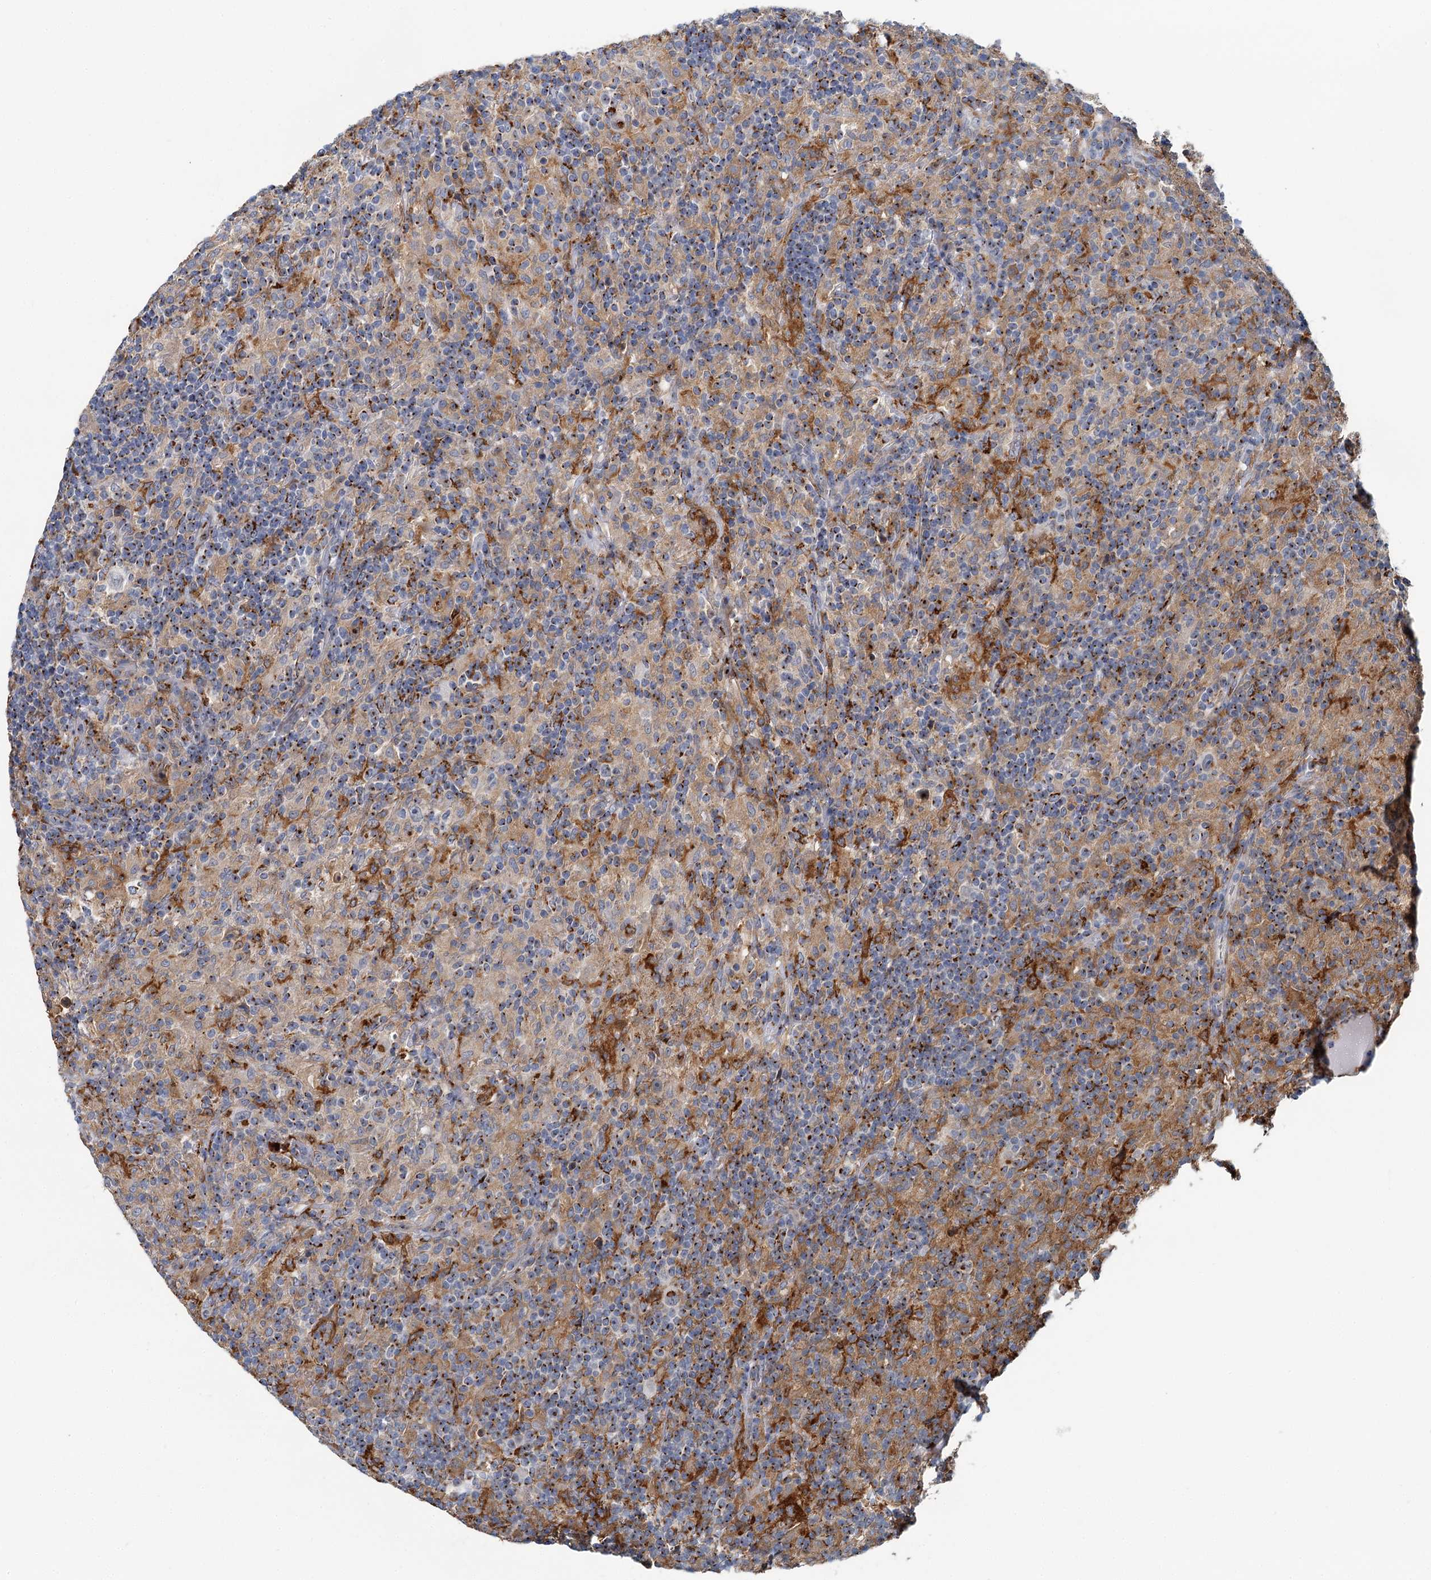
{"staining": {"intensity": "moderate", "quantity": "<25%", "location": "cytoplasmic/membranous"}, "tissue": "lymphoma", "cell_type": "Tumor cells", "image_type": "cancer", "snomed": [{"axis": "morphology", "description": "Hodgkin's disease, NOS"}, {"axis": "topography", "description": "Lymph node"}], "caption": "IHC (DAB (3,3'-diaminobenzidine)) staining of Hodgkin's disease reveals moderate cytoplasmic/membranous protein staining in about <25% of tumor cells.", "gene": "BET1L", "patient": {"sex": "male", "age": 70}}